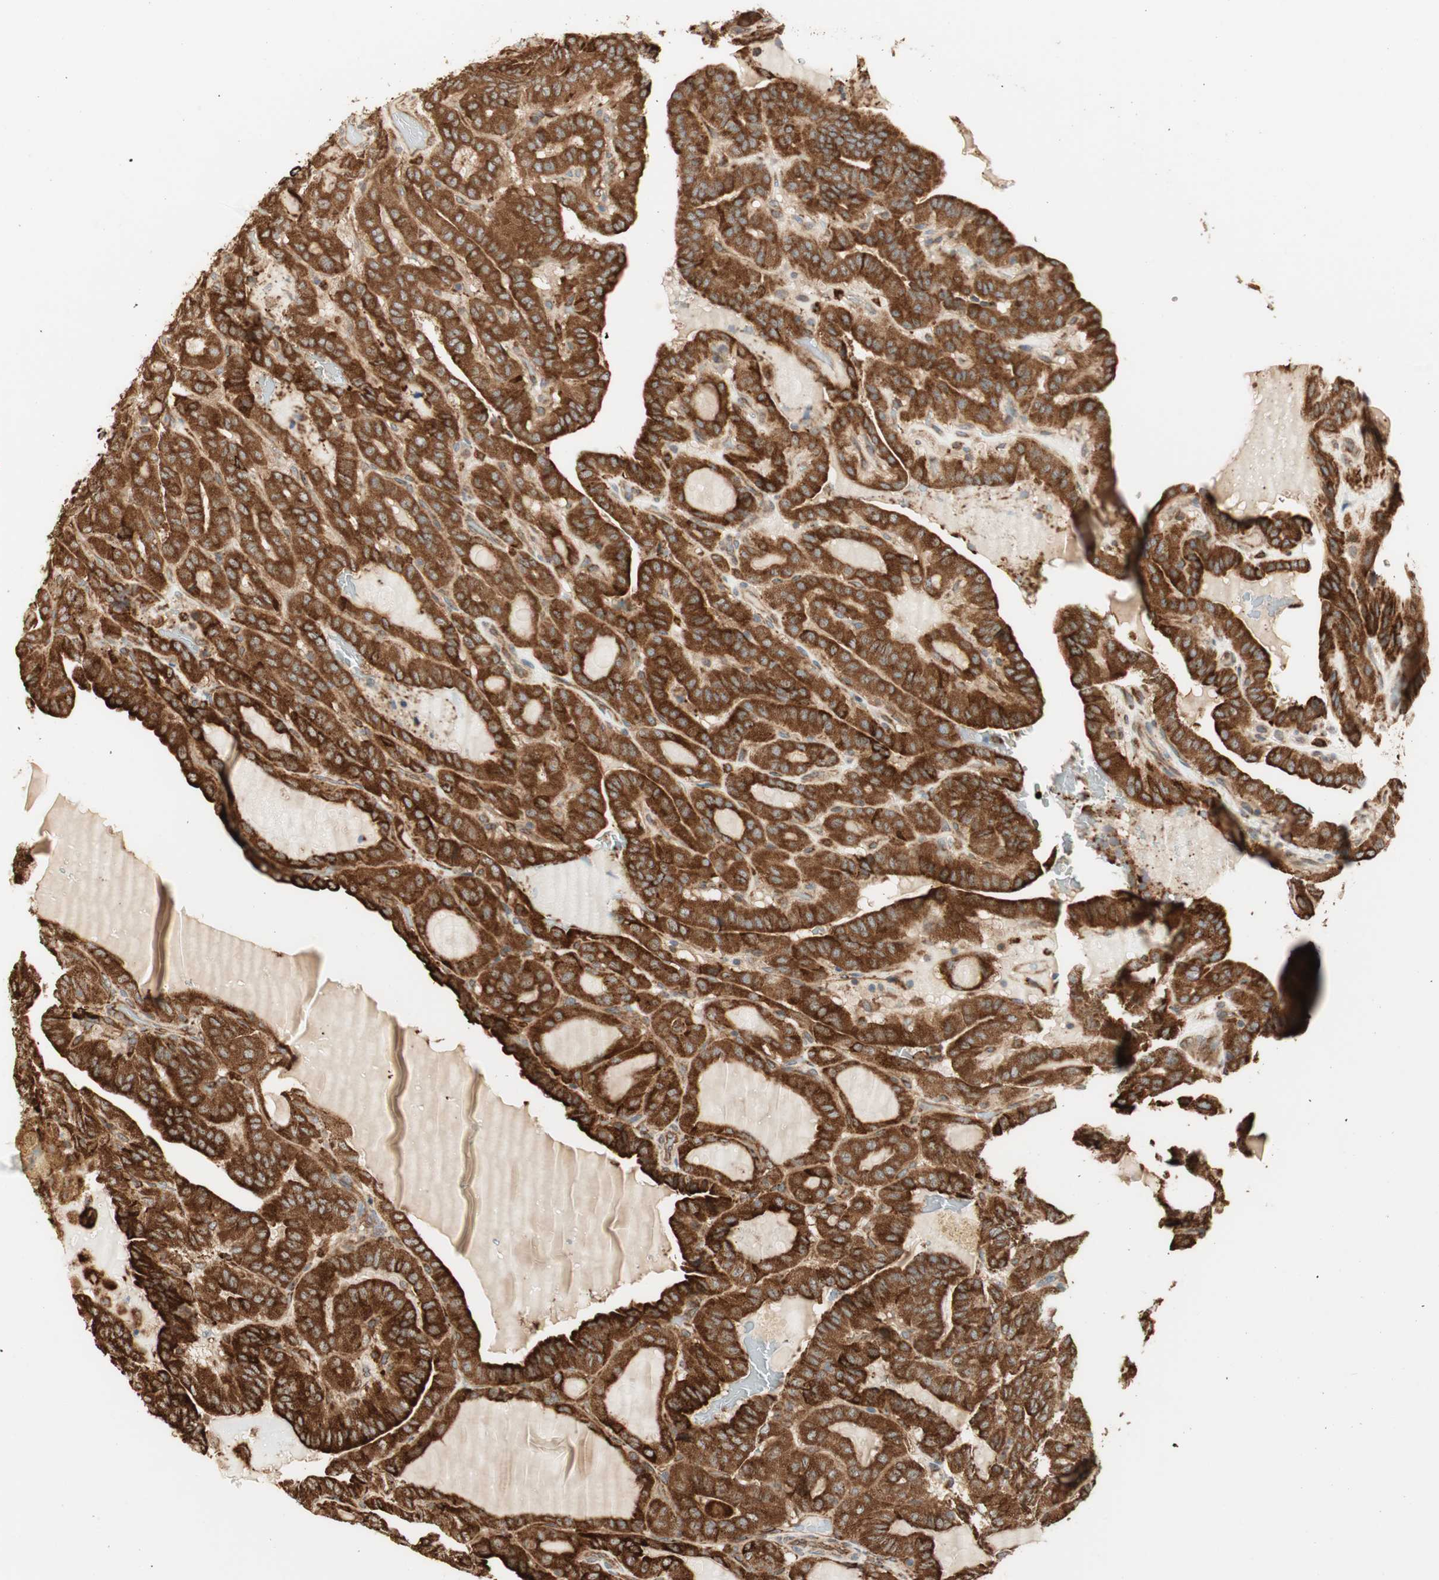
{"staining": {"intensity": "strong", "quantity": ">75%", "location": "cytoplasmic/membranous"}, "tissue": "thyroid cancer", "cell_type": "Tumor cells", "image_type": "cancer", "snomed": [{"axis": "morphology", "description": "Papillary adenocarcinoma, NOS"}, {"axis": "topography", "description": "Thyroid gland"}], "caption": "Protein analysis of thyroid cancer (papillary adenocarcinoma) tissue shows strong cytoplasmic/membranous positivity in about >75% of tumor cells.", "gene": "P4HA1", "patient": {"sex": "male", "age": 77}}